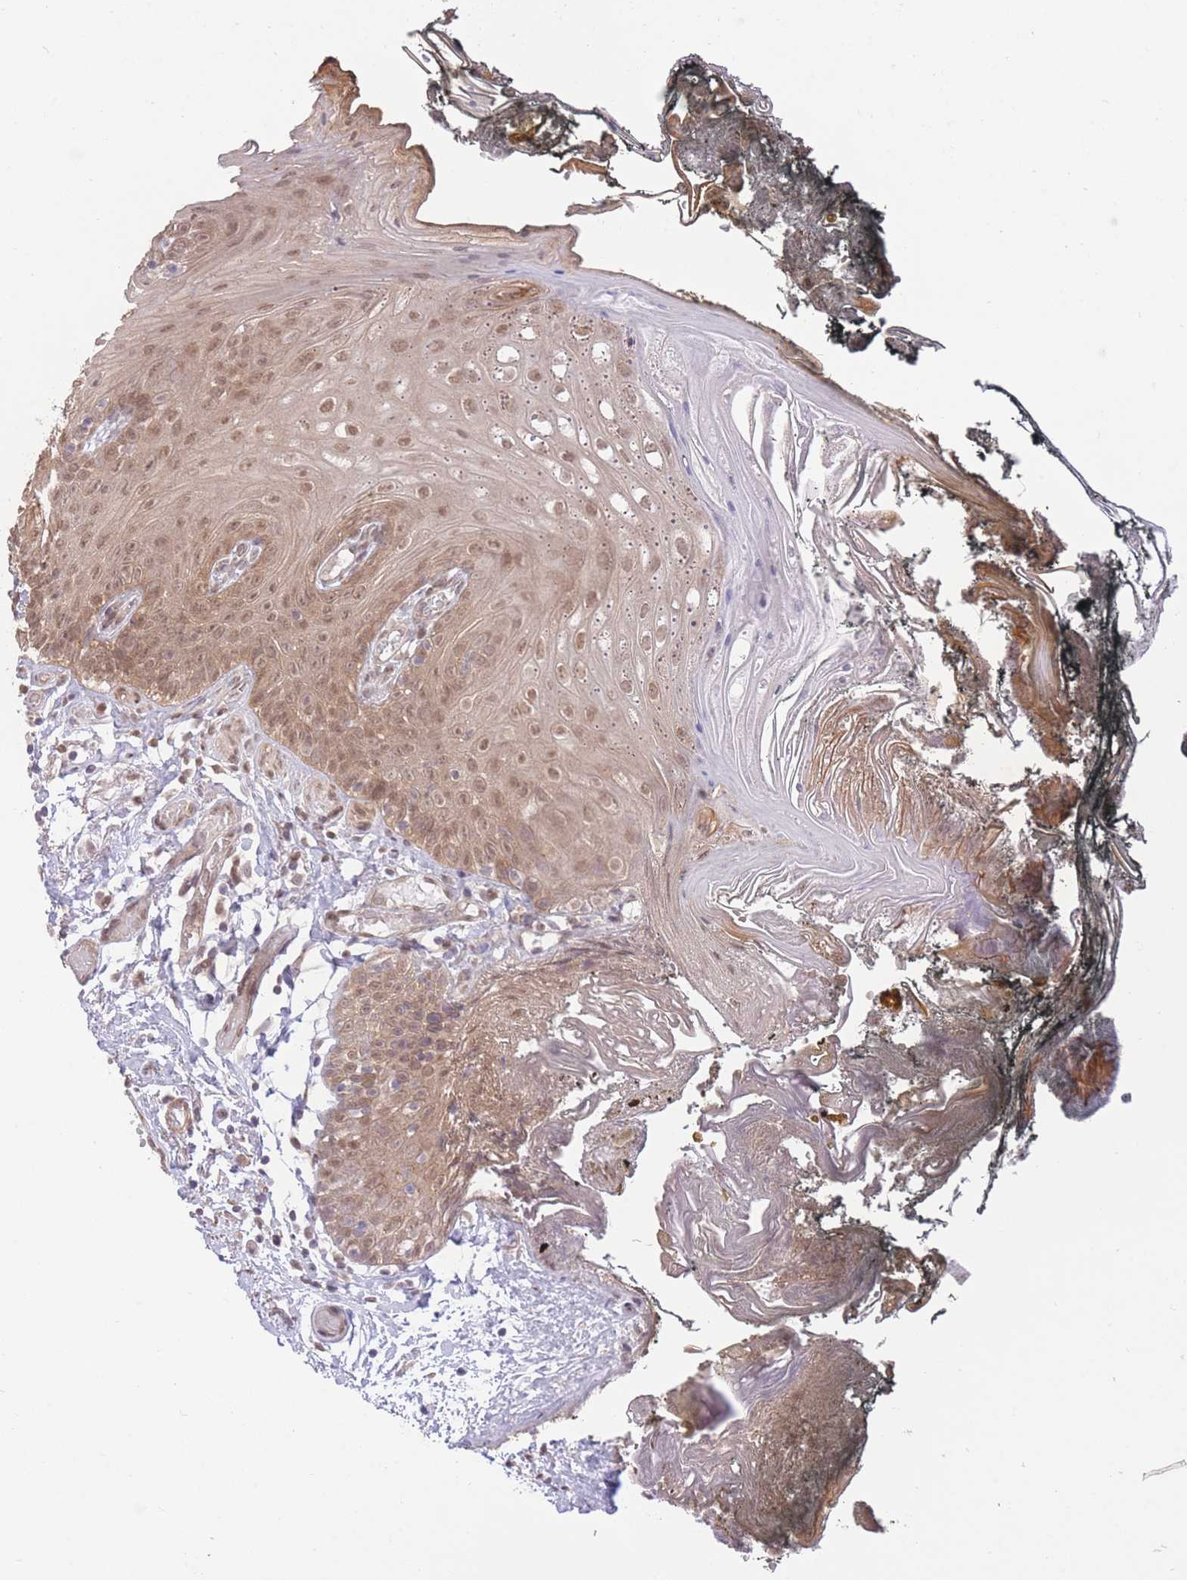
{"staining": {"intensity": "moderate", "quantity": ">75%", "location": "cytoplasmic/membranous,nuclear"}, "tissue": "oral mucosa", "cell_type": "Squamous epithelial cells", "image_type": "normal", "snomed": [{"axis": "morphology", "description": "Normal tissue, NOS"}, {"axis": "morphology", "description": "Squamous cell carcinoma, NOS"}, {"axis": "topography", "description": "Oral tissue"}, {"axis": "topography", "description": "Head-Neck"}], "caption": "Protein analysis of unremarkable oral mucosa exhibits moderate cytoplasmic/membranous,nuclear staining in approximately >75% of squamous epithelial cells.", "gene": "ELOA2", "patient": {"sex": "female", "age": 81}}